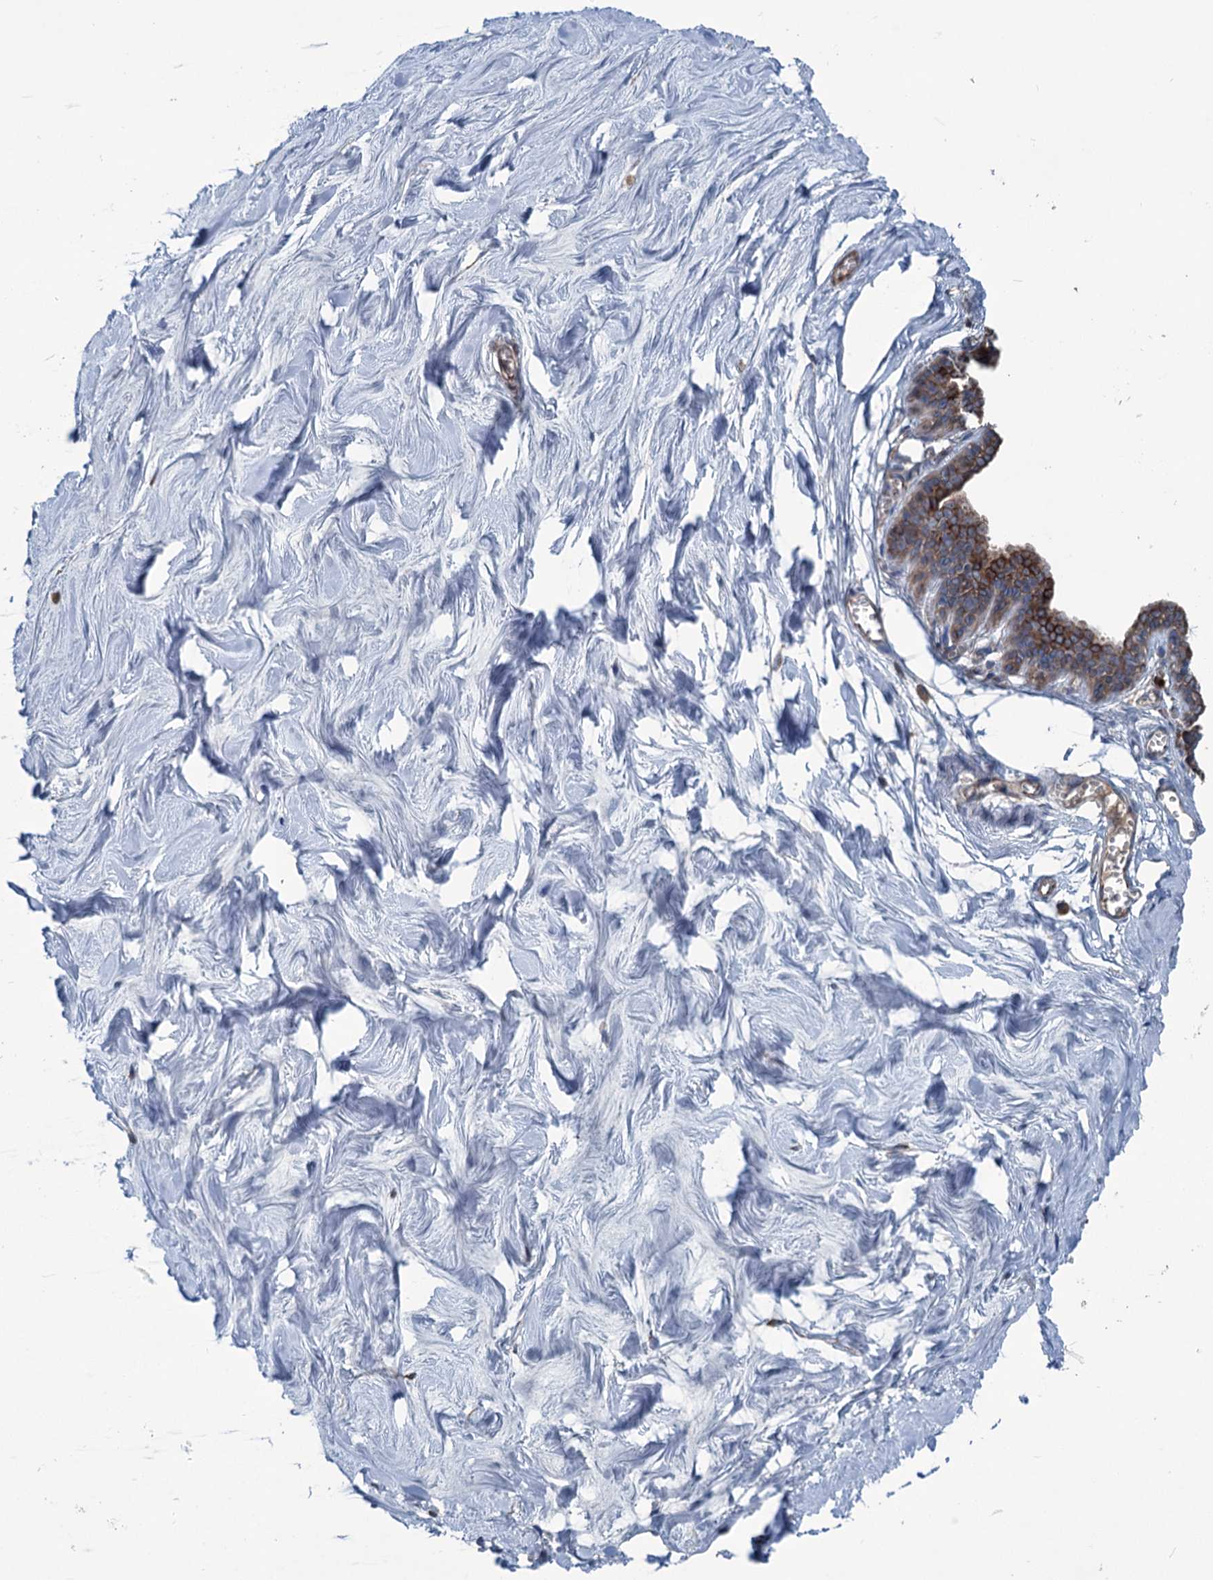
{"staining": {"intensity": "moderate", "quantity": "25%-75%", "location": "cytoplasmic/membranous"}, "tissue": "breast", "cell_type": "Adipocytes", "image_type": "normal", "snomed": [{"axis": "morphology", "description": "Normal tissue, NOS"}, {"axis": "topography", "description": "Breast"}], "caption": "An immunohistochemistry (IHC) image of normal tissue is shown. Protein staining in brown highlights moderate cytoplasmic/membranous positivity in breast within adipocytes.", "gene": "CALCOCO1", "patient": {"sex": "female", "age": 27}}